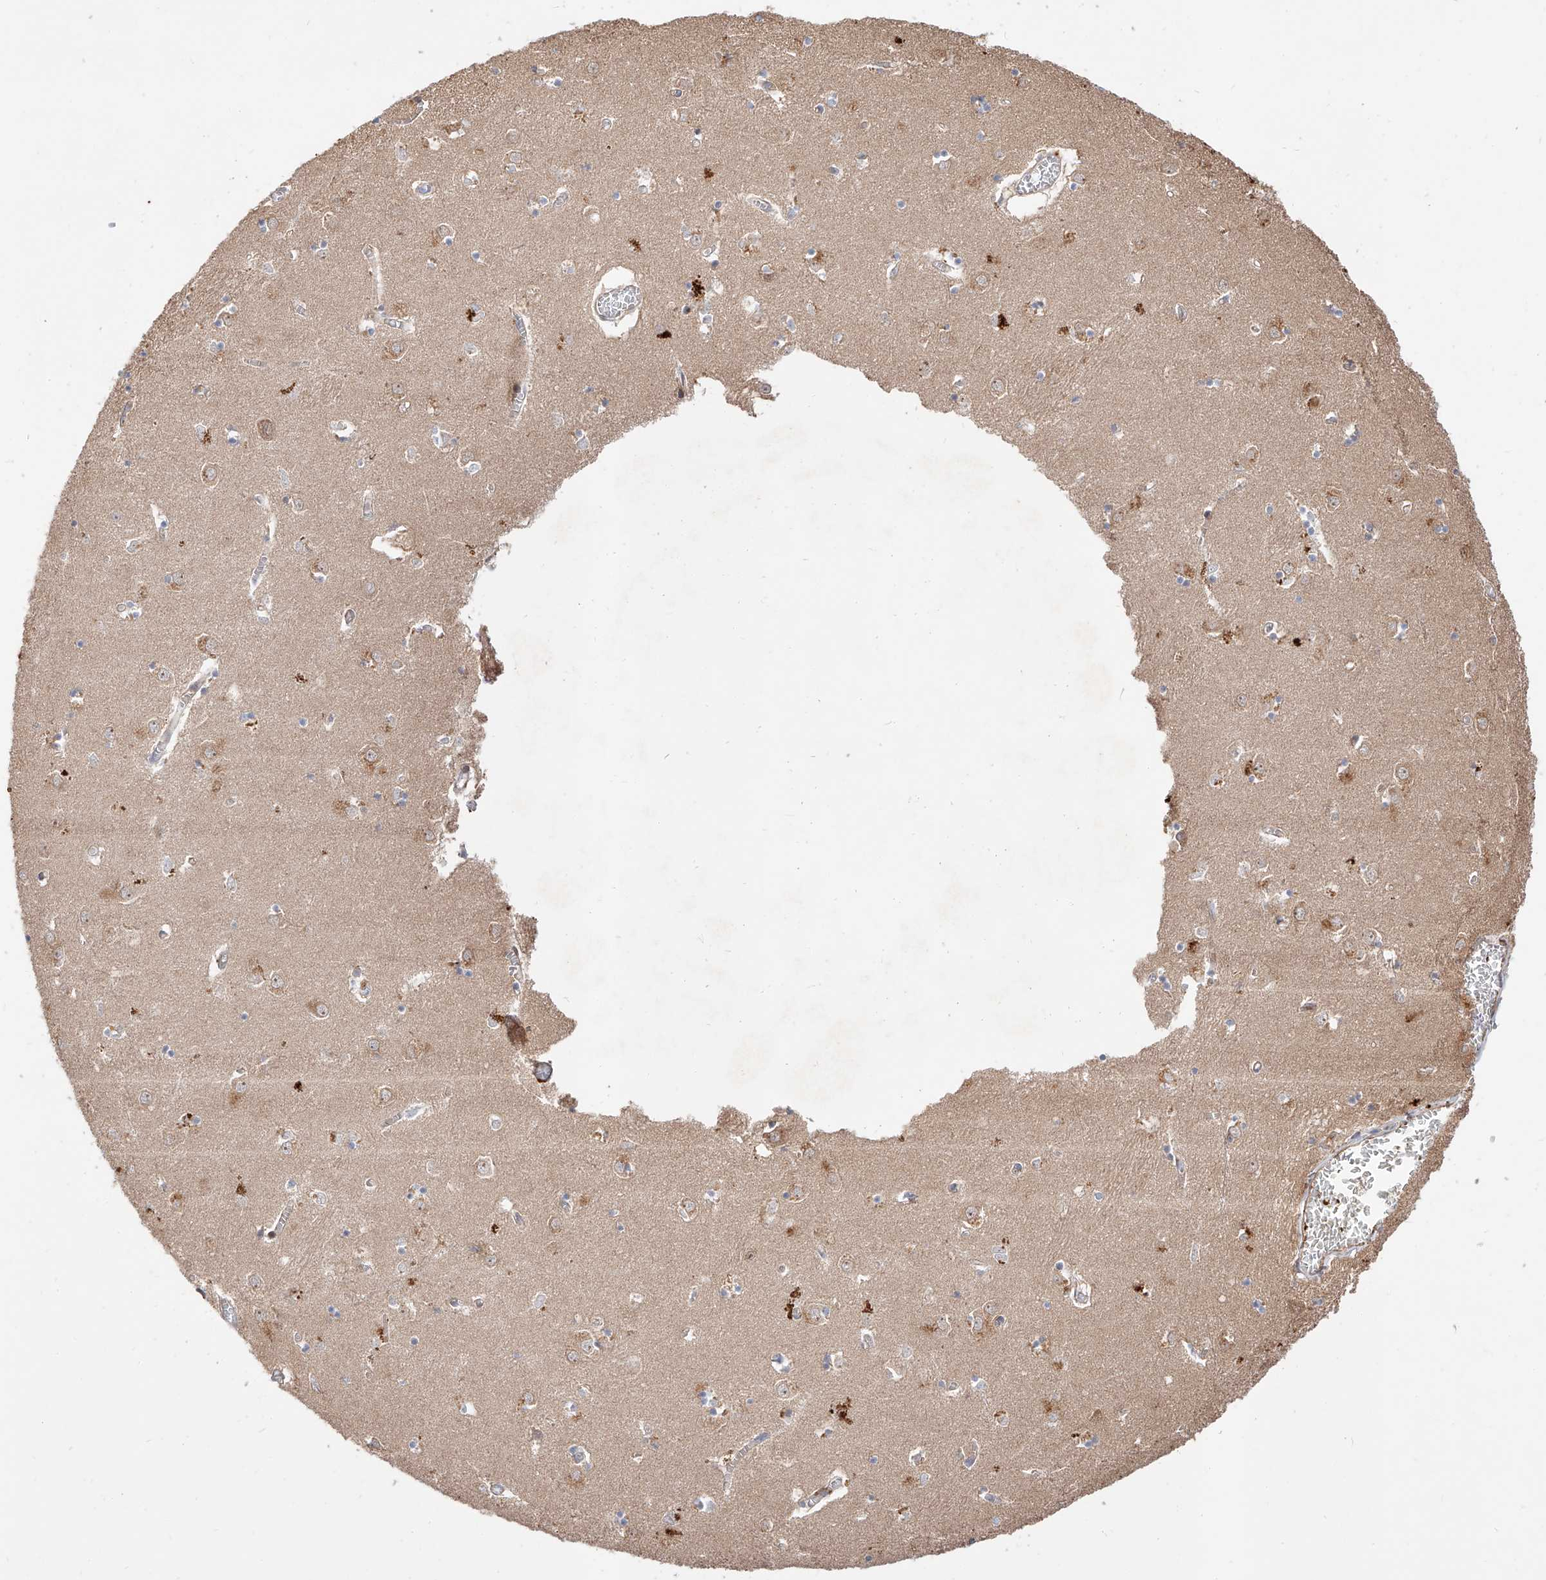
{"staining": {"intensity": "negative", "quantity": "none", "location": "none"}, "tissue": "caudate", "cell_type": "Glial cells", "image_type": "normal", "snomed": [{"axis": "morphology", "description": "Normal tissue, NOS"}, {"axis": "topography", "description": "Lateral ventricle wall"}], "caption": "Normal caudate was stained to show a protein in brown. There is no significant positivity in glial cells. The staining is performed using DAB (3,3'-diaminobenzidine) brown chromogen with nuclei counter-stained in using hematoxylin.", "gene": "DIRAS3", "patient": {"sex": "male", "age": 70}}